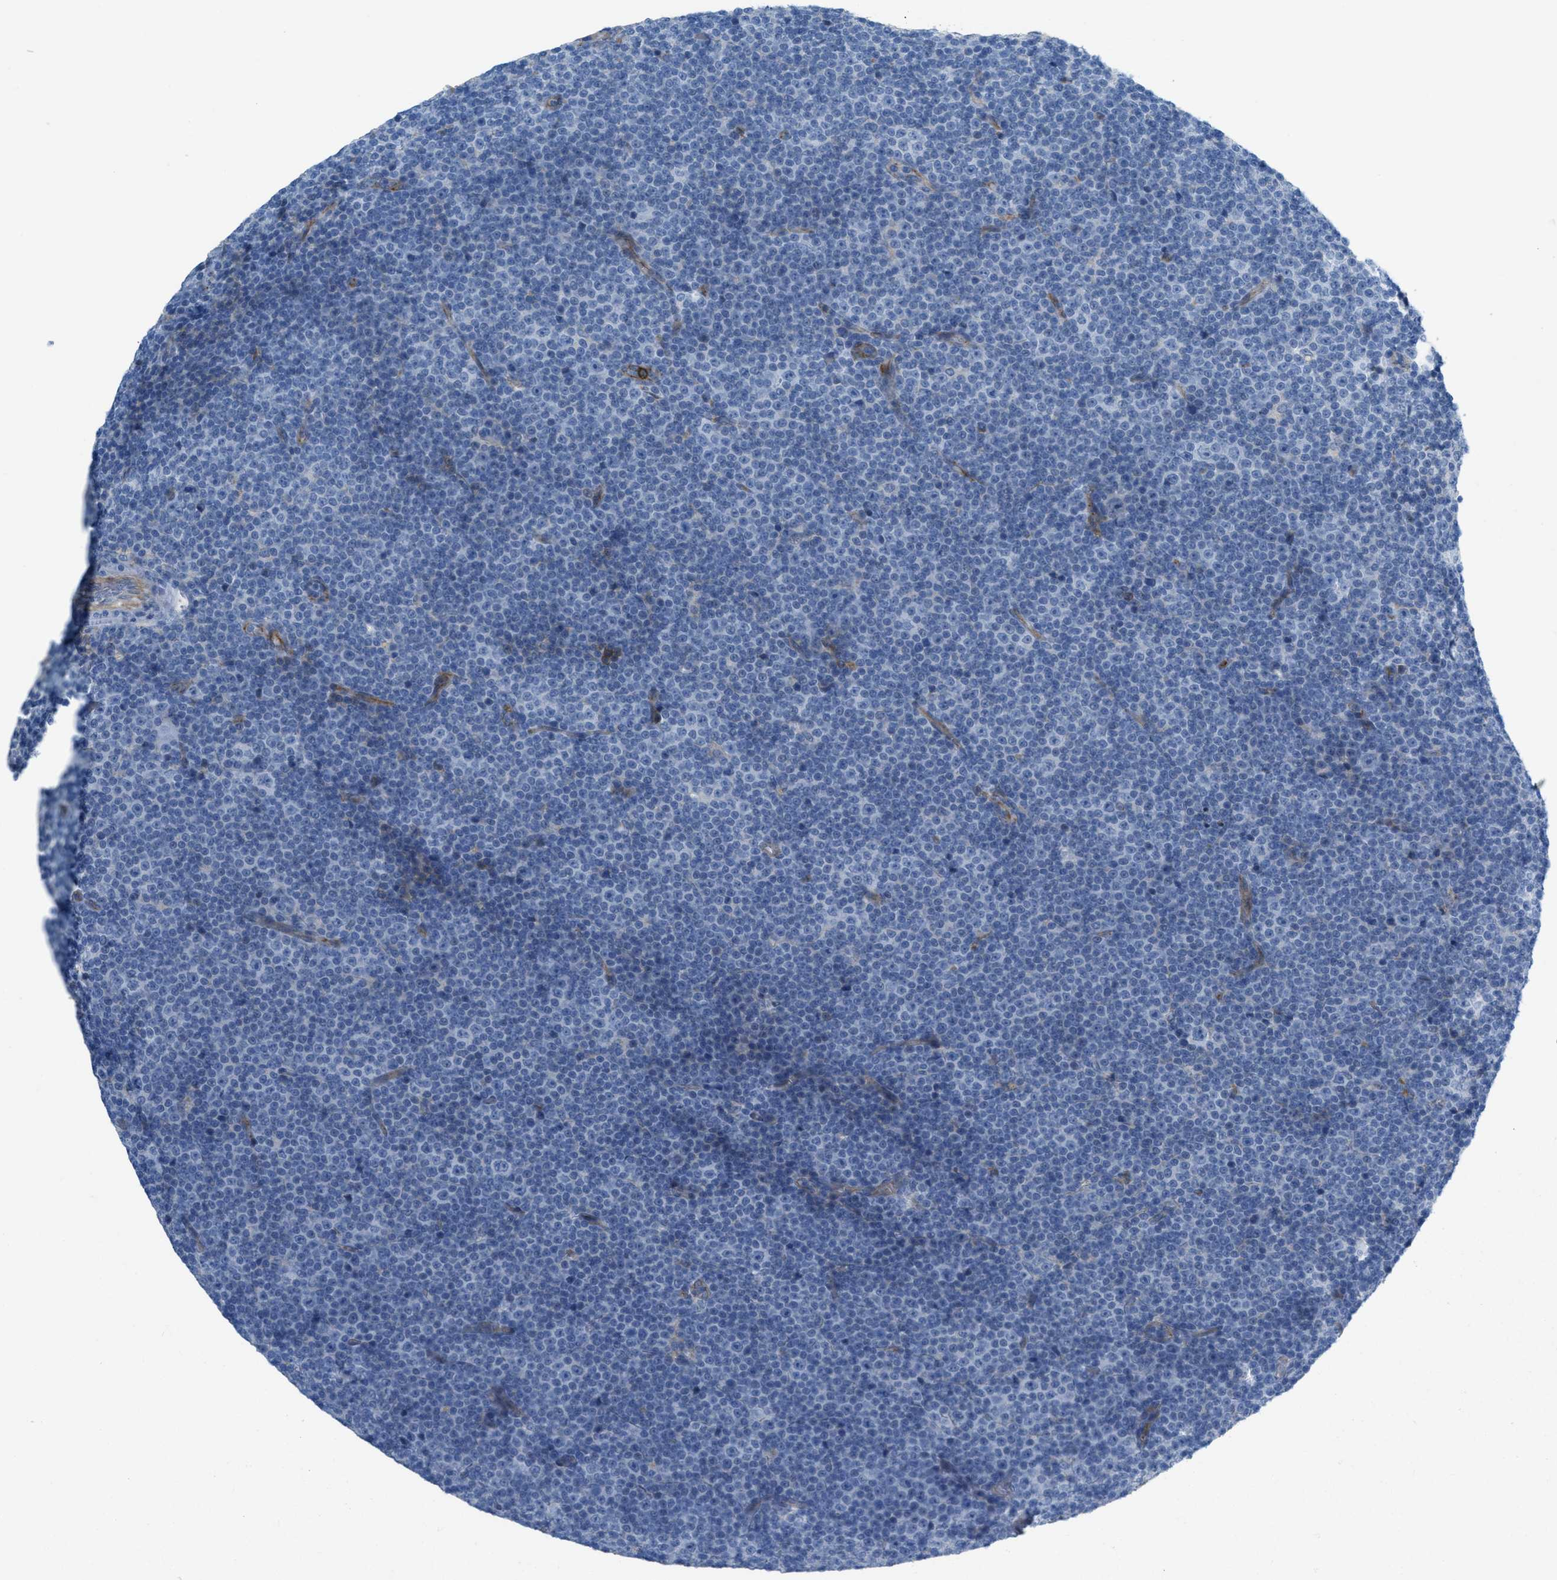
{"staining": {"intensity": "negative", "quantity": "none", "location": "none"}, "tissue": "lymphoma", "cell_type": "Tumor cells", "image_type": "cancer", "snomed": [{"axis": "morphology", "description": "Malignant lymphoma, non-Hodgkin's type, Low grade"}, {"axis": "topography", "description": "Lymph node"}], "caption": "DAB immunohistochemical staining of human lymphoma reveals no significant staining in tumor cells.", "gene": "CRB3", "patient": {"sex": "female", "age": 67}}